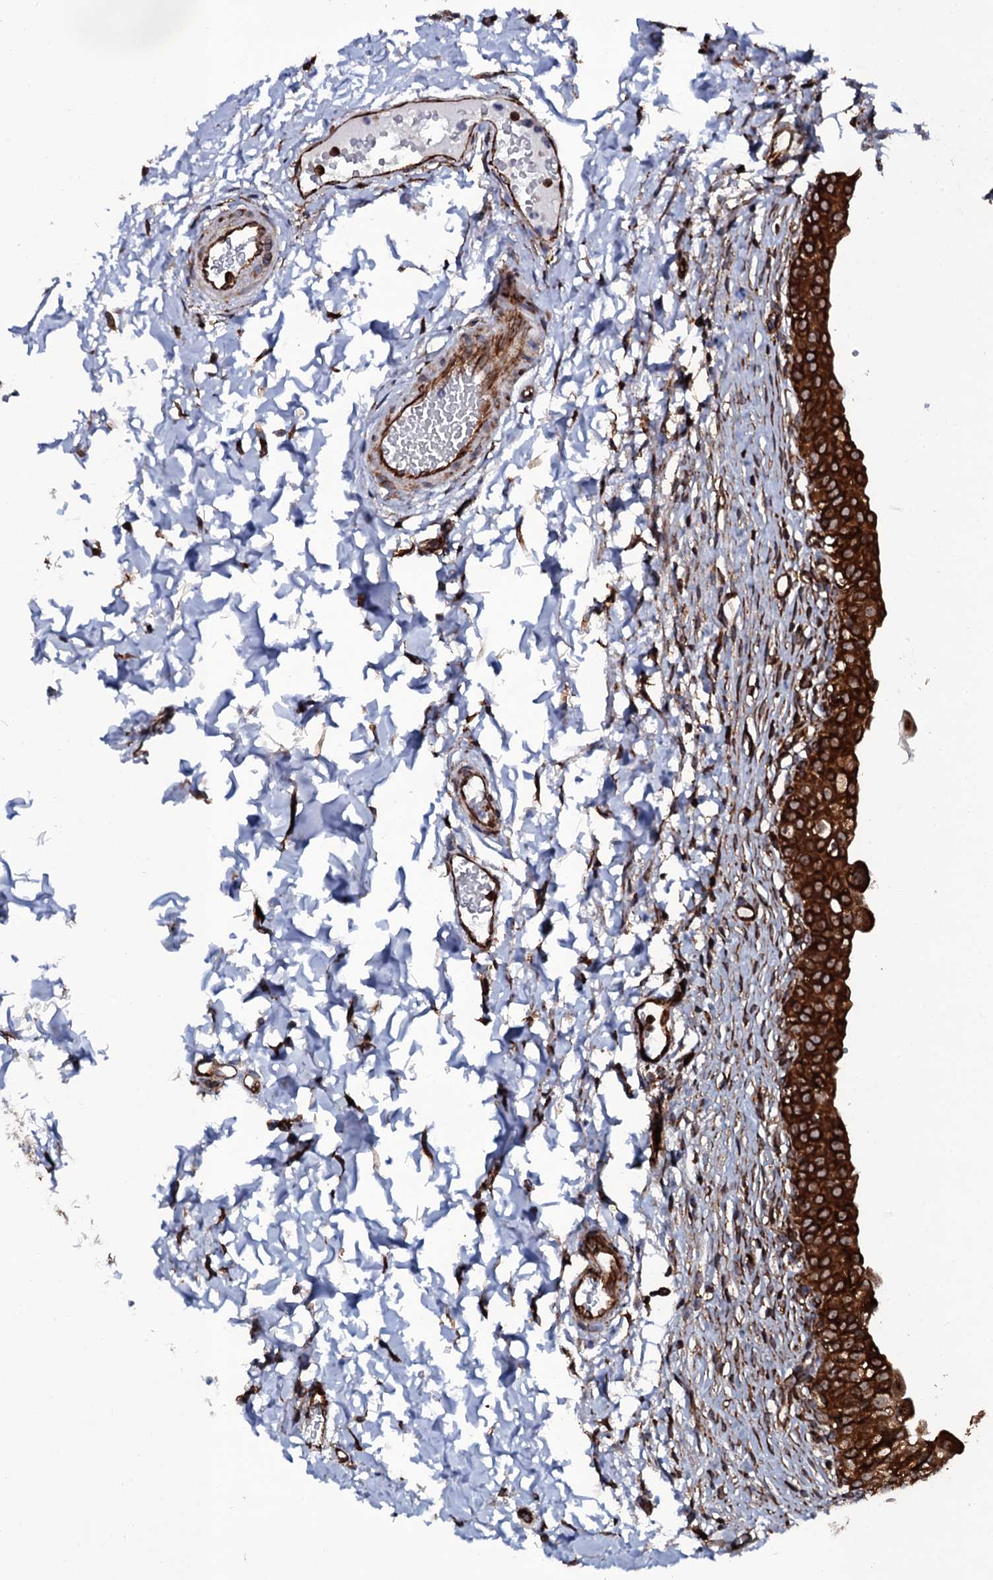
{"staining": {"intensity": "strong", "quantity": ">75%", "location": "cytoplasmic/membranous"}, "tissue": "urinary bladder", "cell_type": "Urothelial cells", "image_type": "normal", "snomed": [{"axis": "morphology", "description": "Normal tissue, NOS"}, {"axis": "topography", "description": "Urinary bladder"}], "caption": "The micrograph reveals immunohistochemical staining of normal urinary bladder. There is strong cytoplasmic/membranous expression is identified in about >75% of urothelial cells.", "gene": "SPTY2D1", "patient": {"sex": "male", "age": 55}}